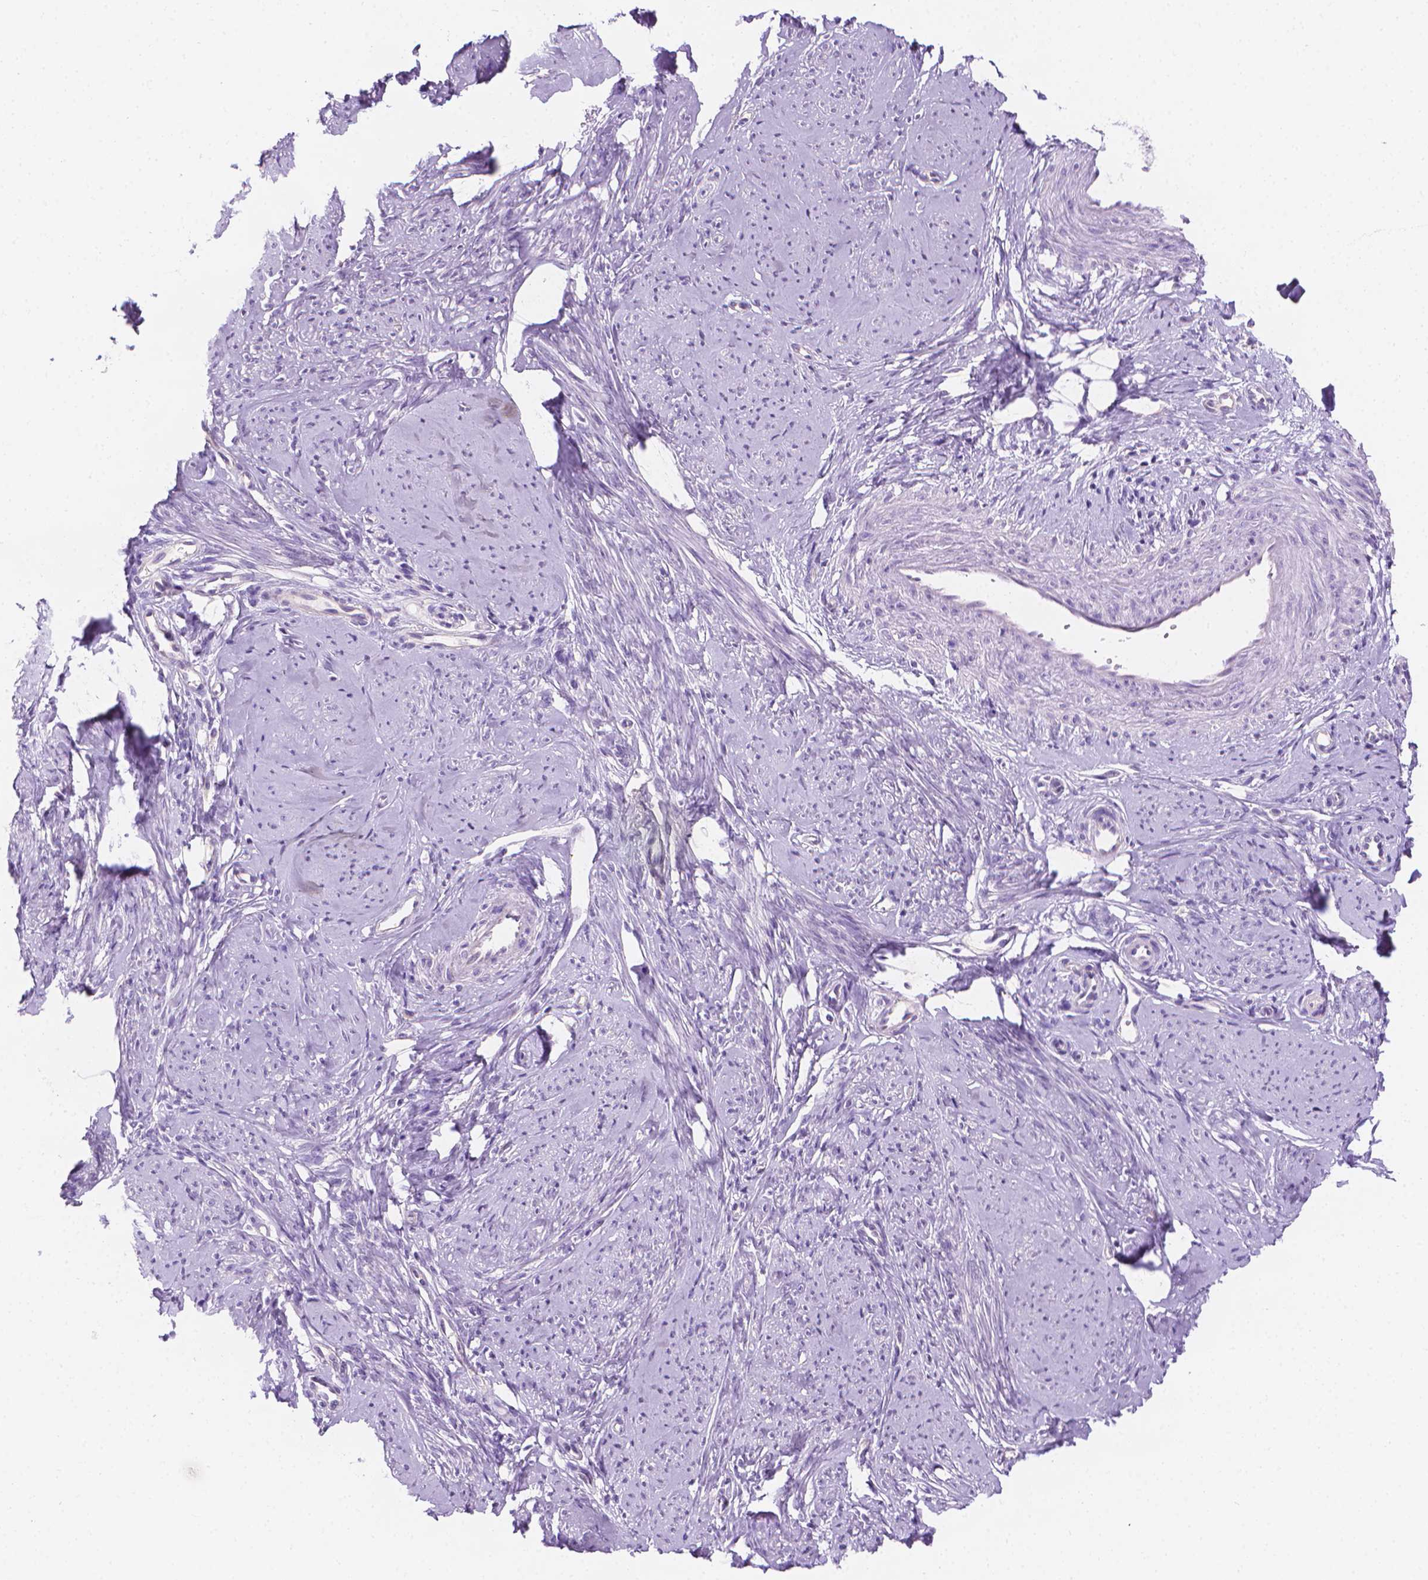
{"staining": {"intensity": "negative", "quantity": "none", "location": "none"}, "tissue": "smooth muscle", "cell_type": "Smooth muscle cells", "image_type": "normal", "snomed": [{"axis": "morphology", "description": "Normal tissue, NOS"}, {"axis": "topography", "description": "Smooth muscle"}], "caption": "Immunohistochemistry histopathology image of normal smooth muscle stained for a protein (brown), which exhibits no expression in smooth muscle cells. Nuclei are stained in blue.", "gene": "FASN", "patient": {"sex": "female", "age": 48}}